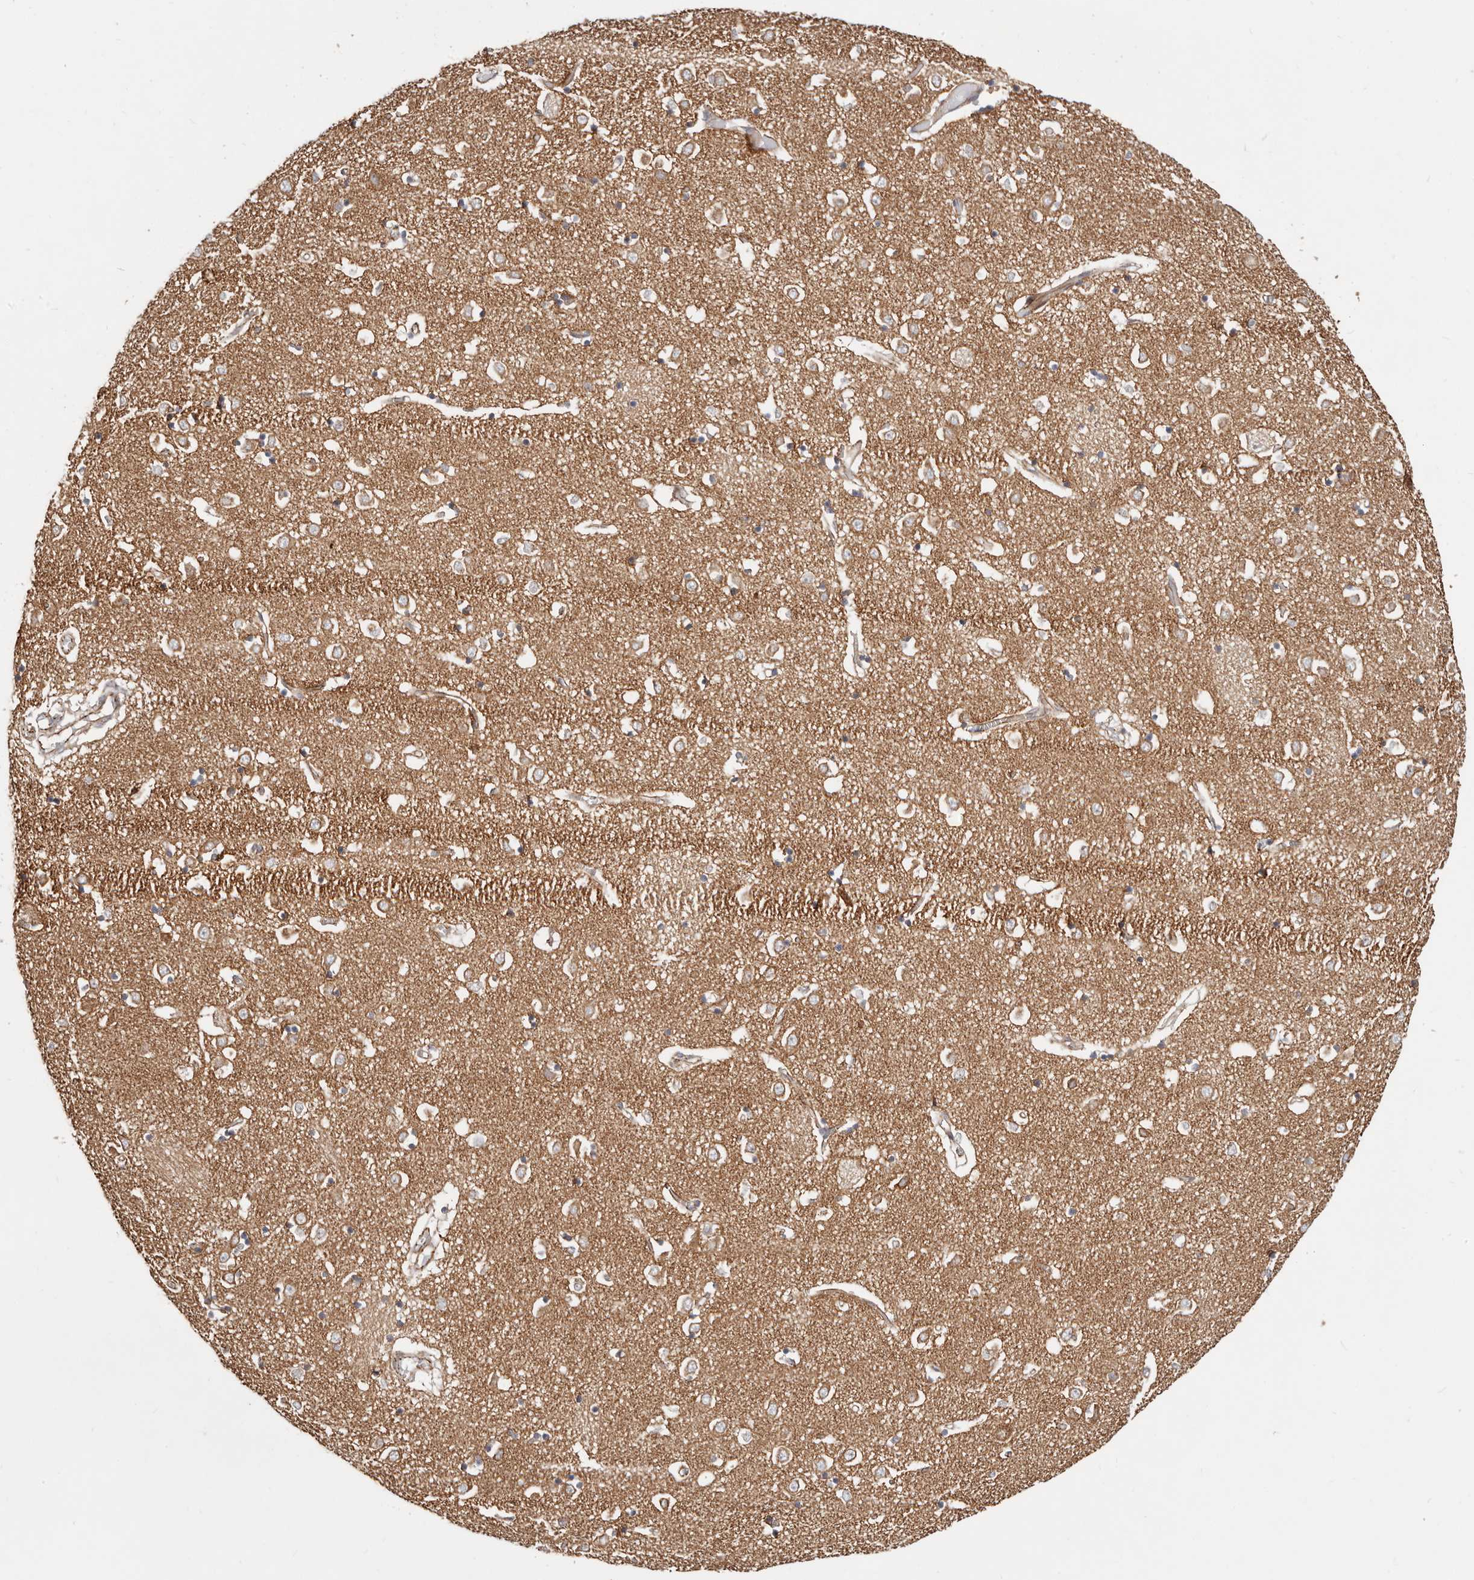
{"staining": {"intensity": "weak", "quantity": "25%-75%", "location": "cytoplasmic/membranous"}, "tissue": "caudate", "cell_type": "Glial cells", "image_type": "normal", "snomed": [{"axis": "morphology", "description": "Normal tissue, NOS"}, {"axis": "topography", "description": "Lateral ventricle wall"}], "caption": "This photomicrograph shows immunohistochemistry staining of normal caudate, with low weak cytoplasmic/membranous staining in approximately 25%-75% of glial cells.", "gene": "CTNNB1", "patient": {"sex": "male", "age": 70}}